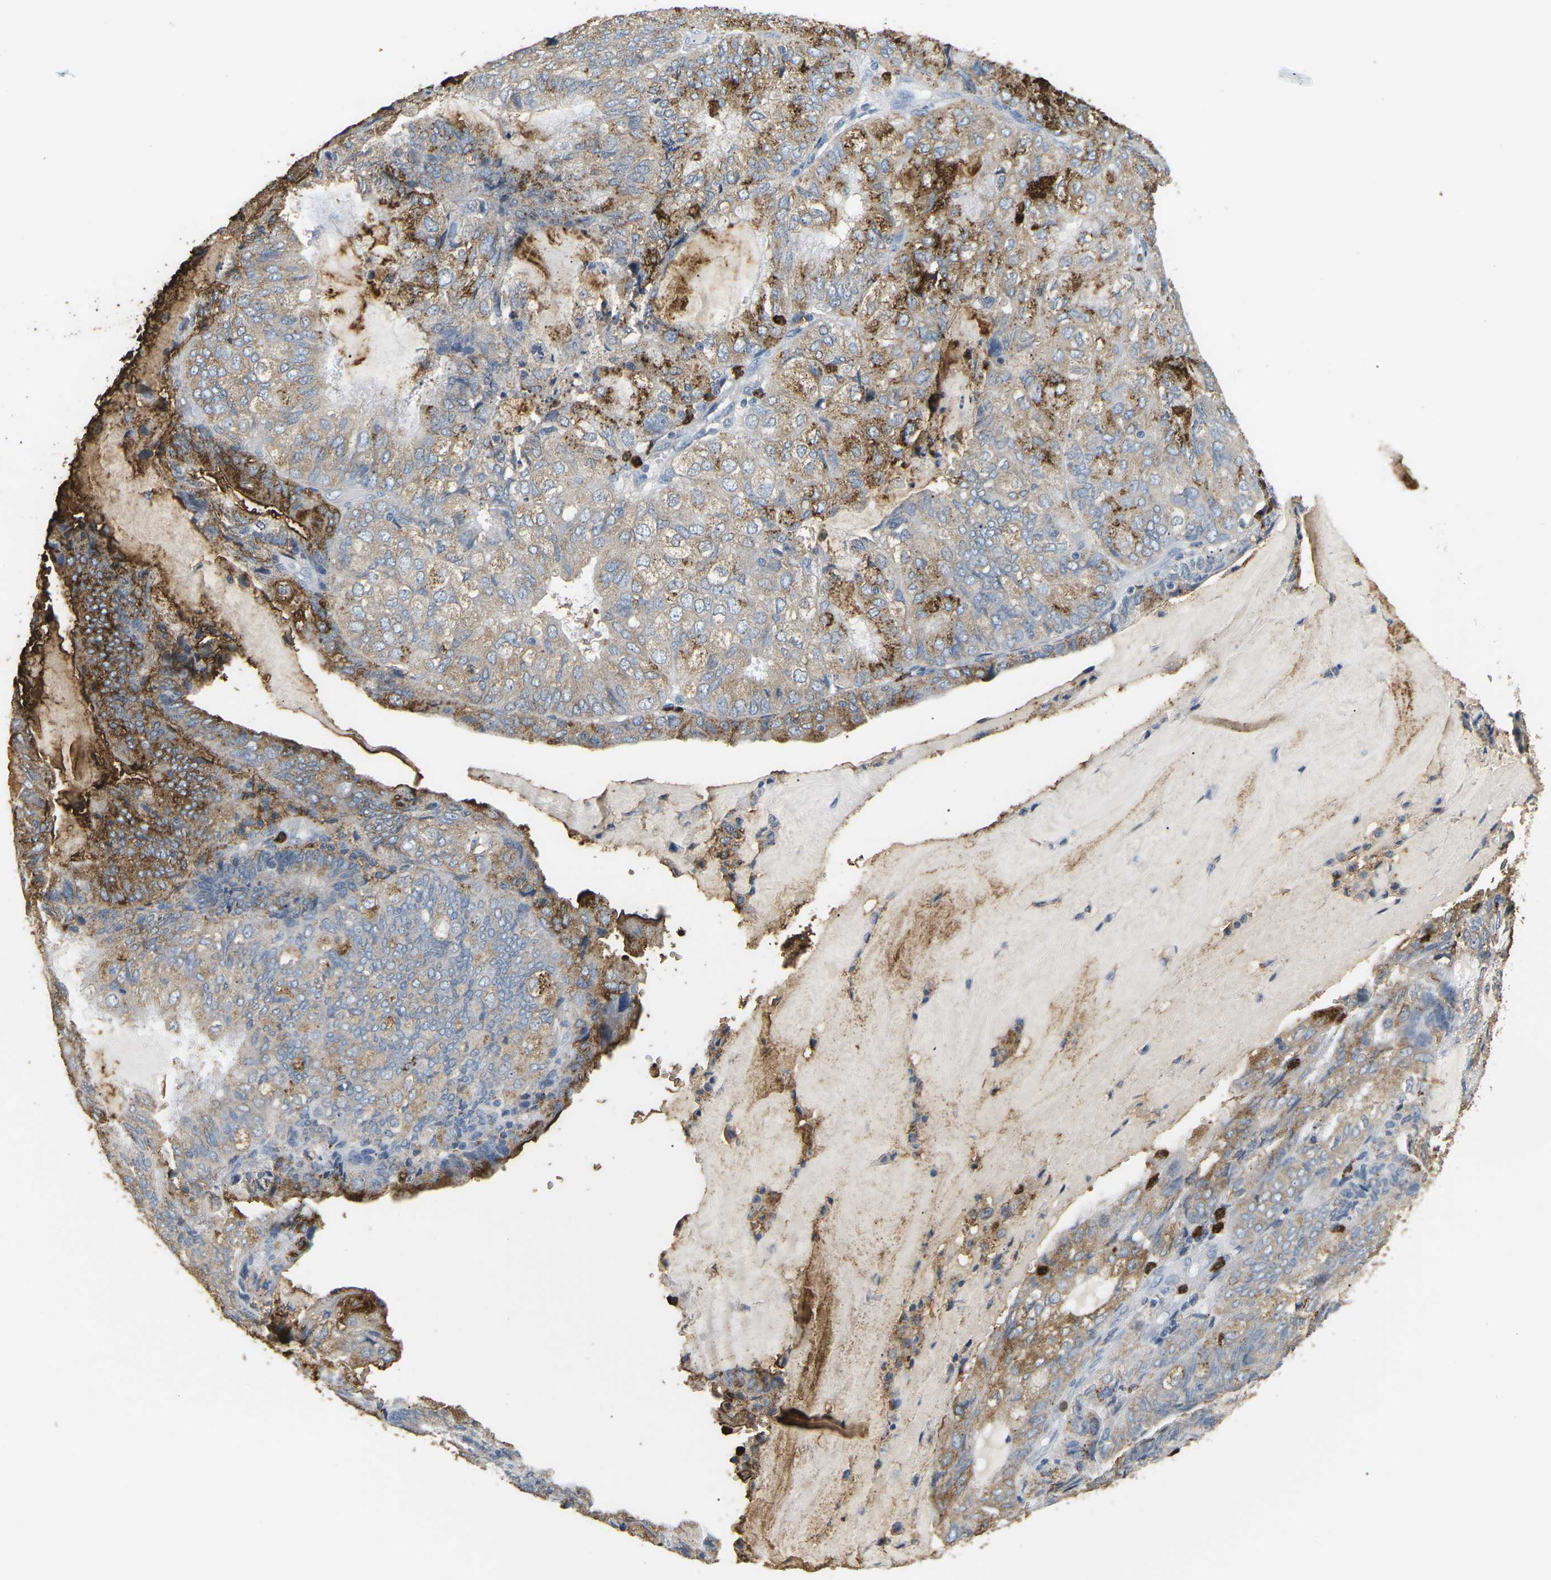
{"staining": {"intensity": "moderate", "quantity": "25%-75%", "location": "cytoplasmic/membranous"}, "tissue": "endometrial cancer", "cell_type": "Tumor cells", "image_type": "cancer", "snomed": [{"axis": "morphology", "description": "Adenocarcinoma, NOS"}, {"axis": "topography", "description": "Endometrium"}], "caption": "Tumor cells display medium levels of moderate cytoplasmic/membranous staining in approximately 25%-75% of cells in adenocarcinoma (endometrial).", "gene": "ADM", "patient": {"sex": "female", "age": 81}}